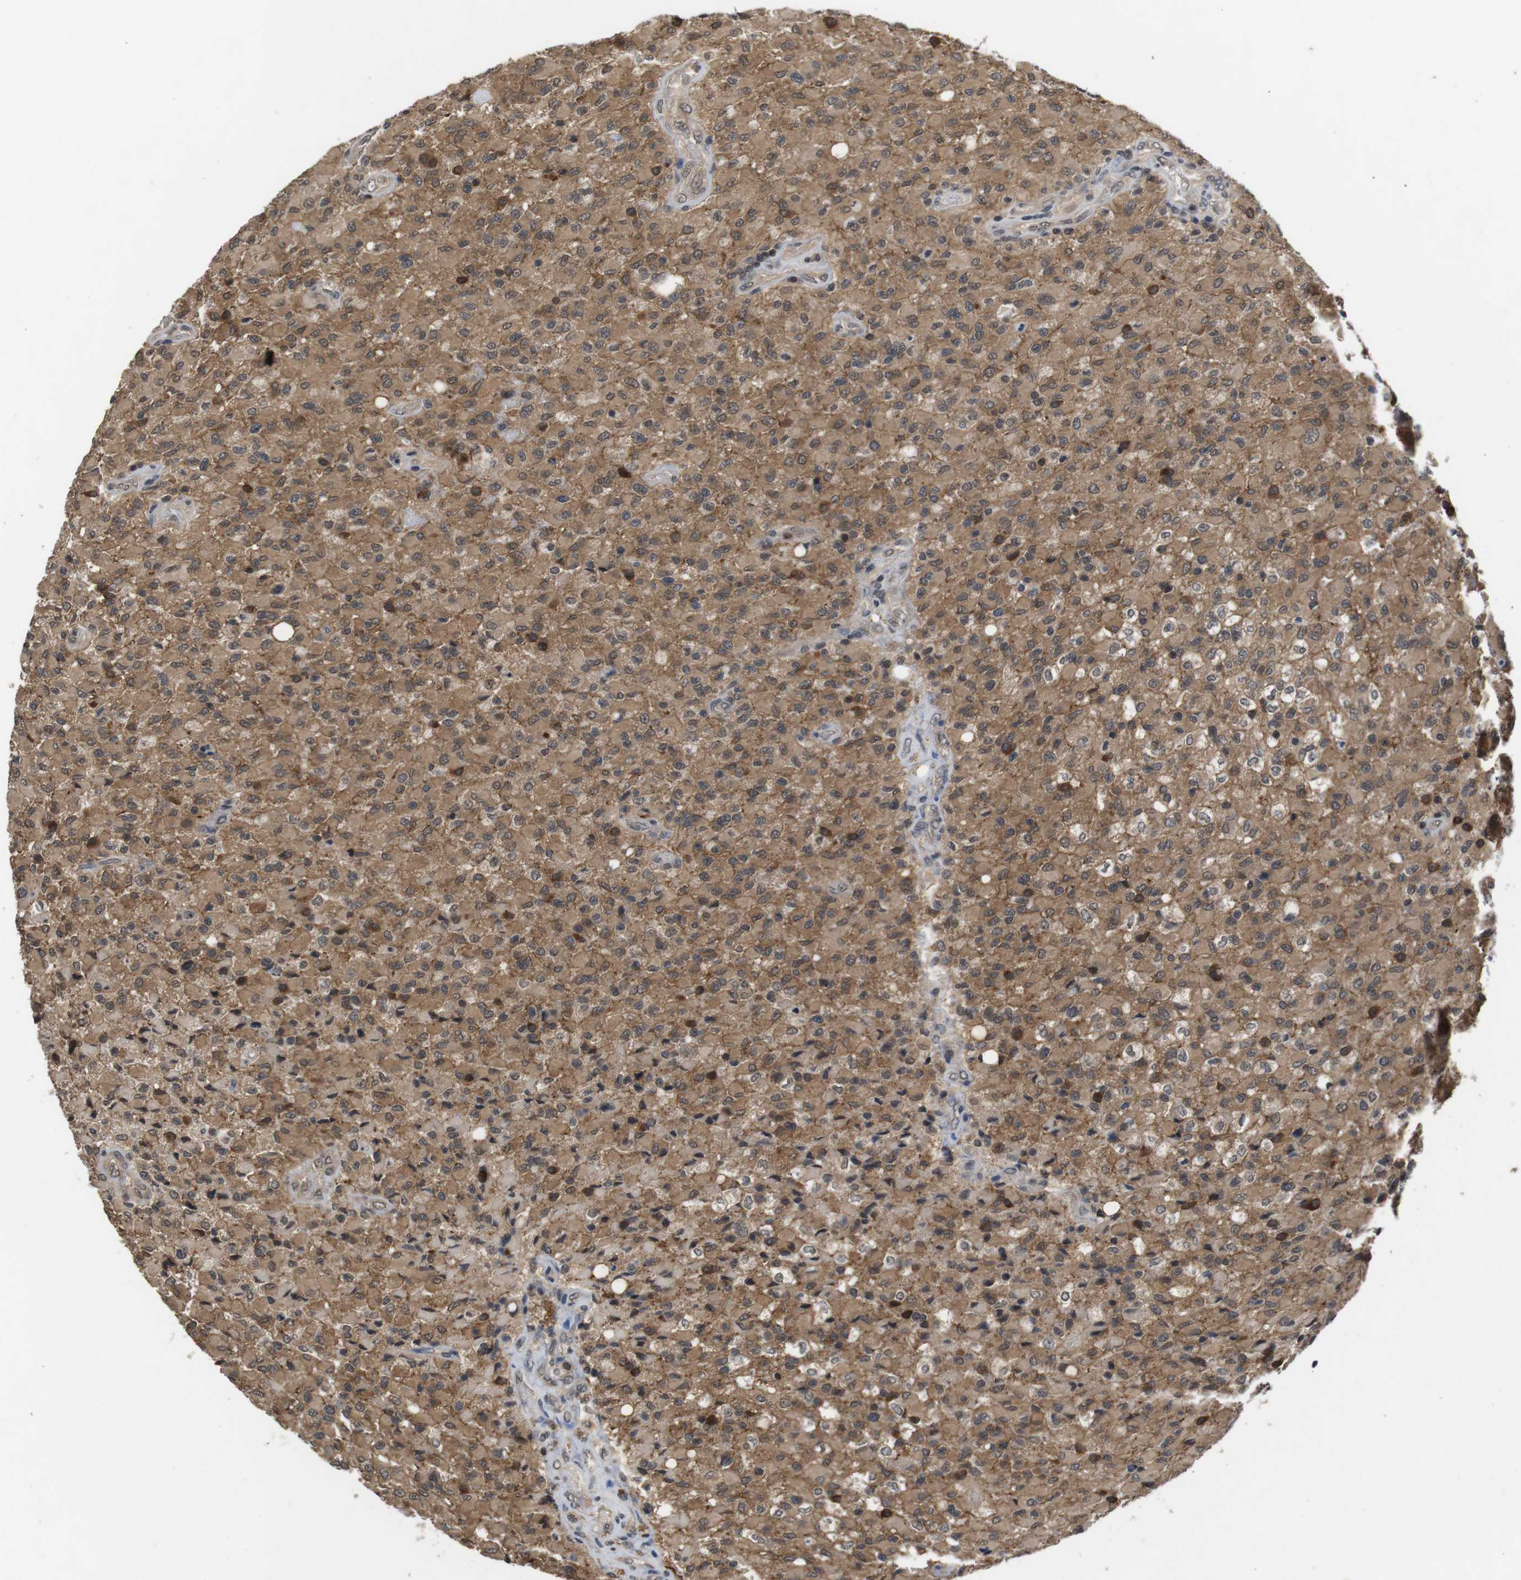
{"staining": {"intensity": "moderate", "quantity": ">75%", "location": "cytoplasmic/membranous"}, "tissue": "glioma", "cell_type": "Tumor cells", "image_type": "cancer", "snomed": [{"axis": "morphology", "description": "Glioma, malignant, High grade"}, {"axis": "topography", "description": "Brain"}], "caption": "This image reveals glioma stained with immunohistochemistry to label a protein in brown. The cytoplasmic/membranous of tumor cells show moderate positivity for the protein. Nuclei are counter-stained blue.", "gene": "FADD", "patient": {"sex": "male", "age": 71}}